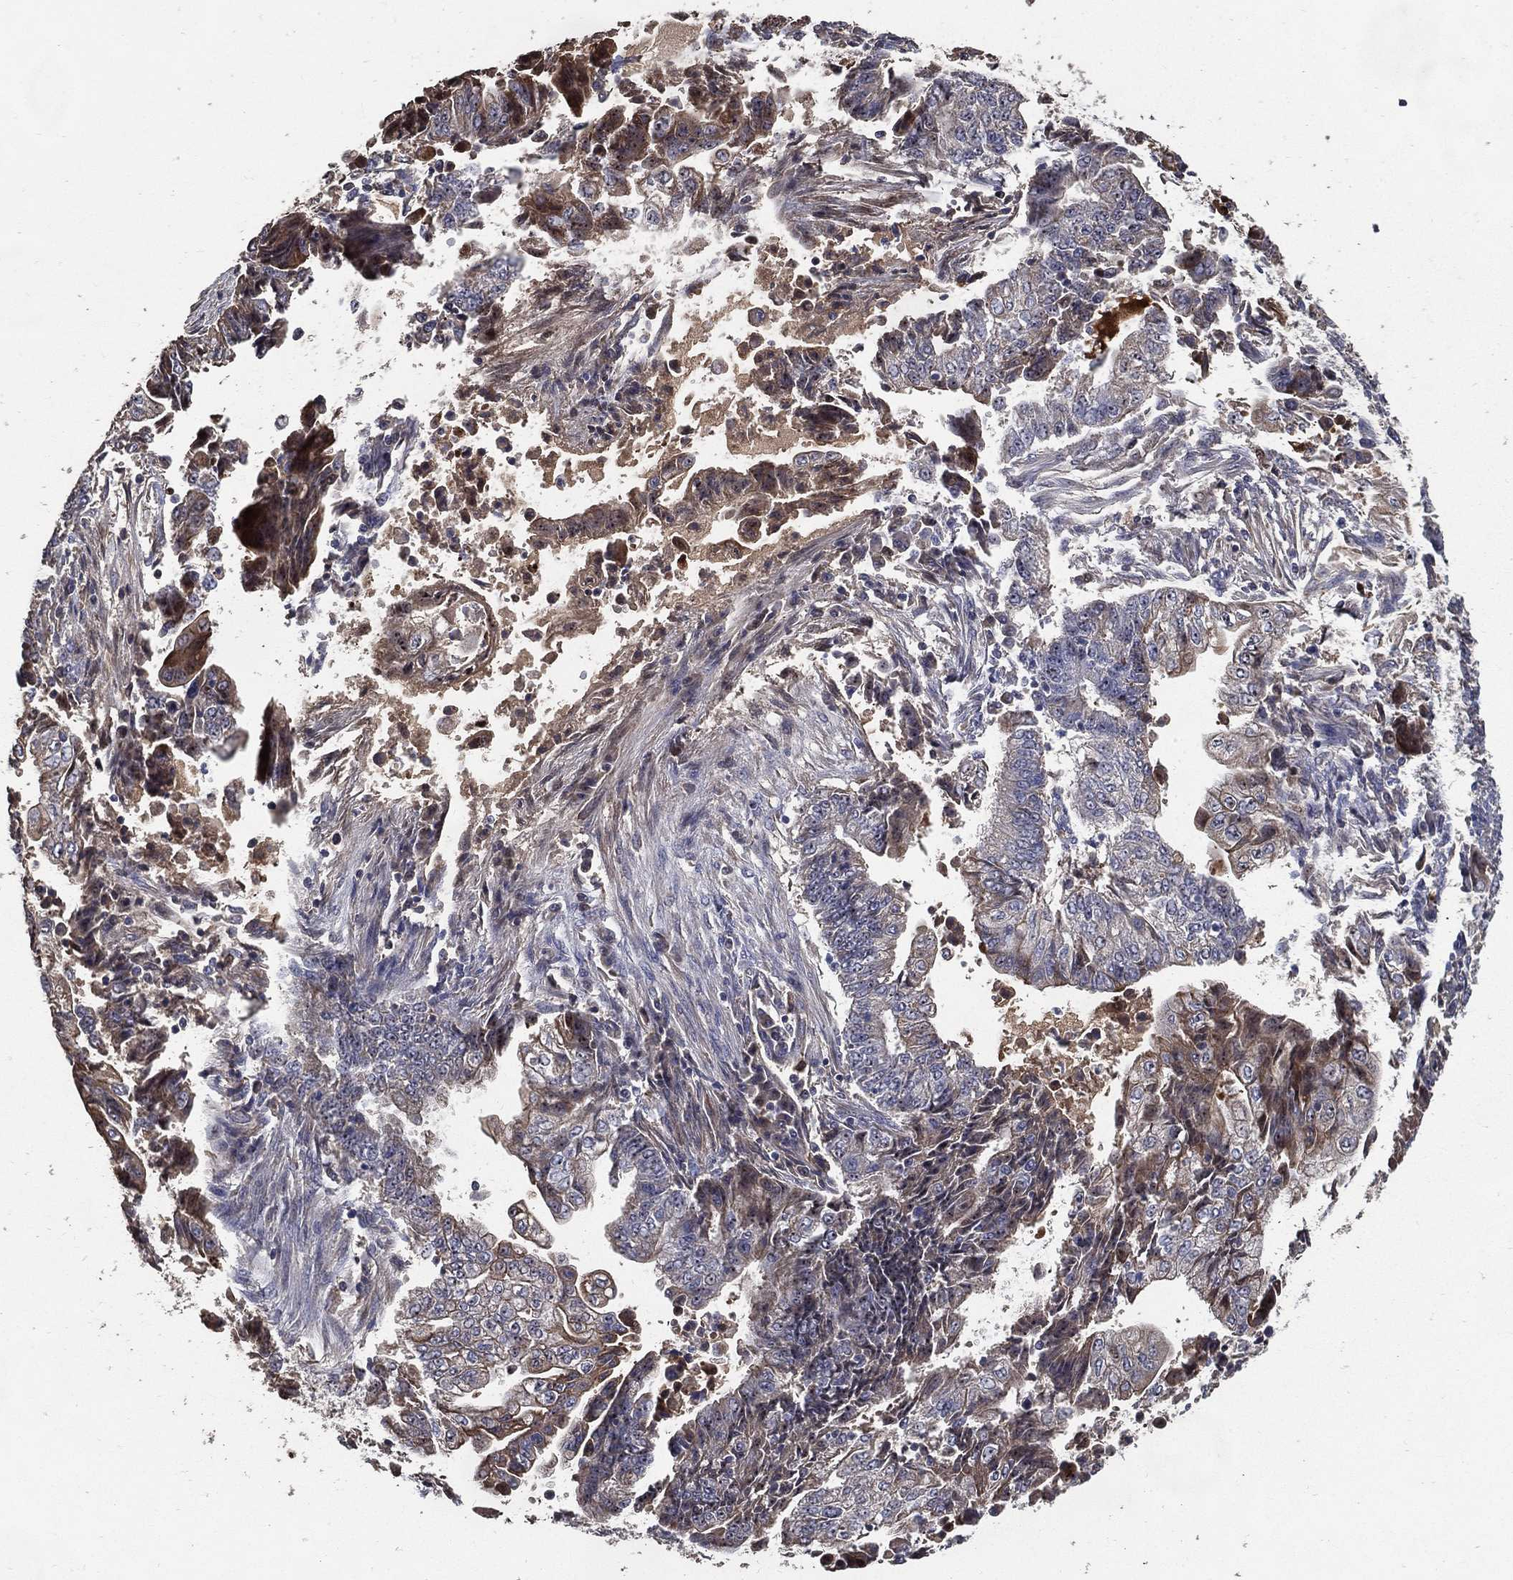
{"staining": {"intensity": "weak", "quantity": "<25%", "location": "cytoplasmic/membranous"}, "tissue": "endometrial cancer", "cell_type": "Tumor cells", "image_type": "cancer", "snomed": [{"axis": "morphology", "description": "Adenocarcinoma, NOS"}, {"axis": "topography", "description": "Uterus"}, {"axis": "topography", "description": "Endometrium"}], "caption": "DAB (3,3'-diaminobenzidine) immunohistochemical staining of human endometrial adenocarcinoma reveals no significant expression in tumor cells.", "gene": "EFNA1", "patient": {"sex": "female", "age": 54}}